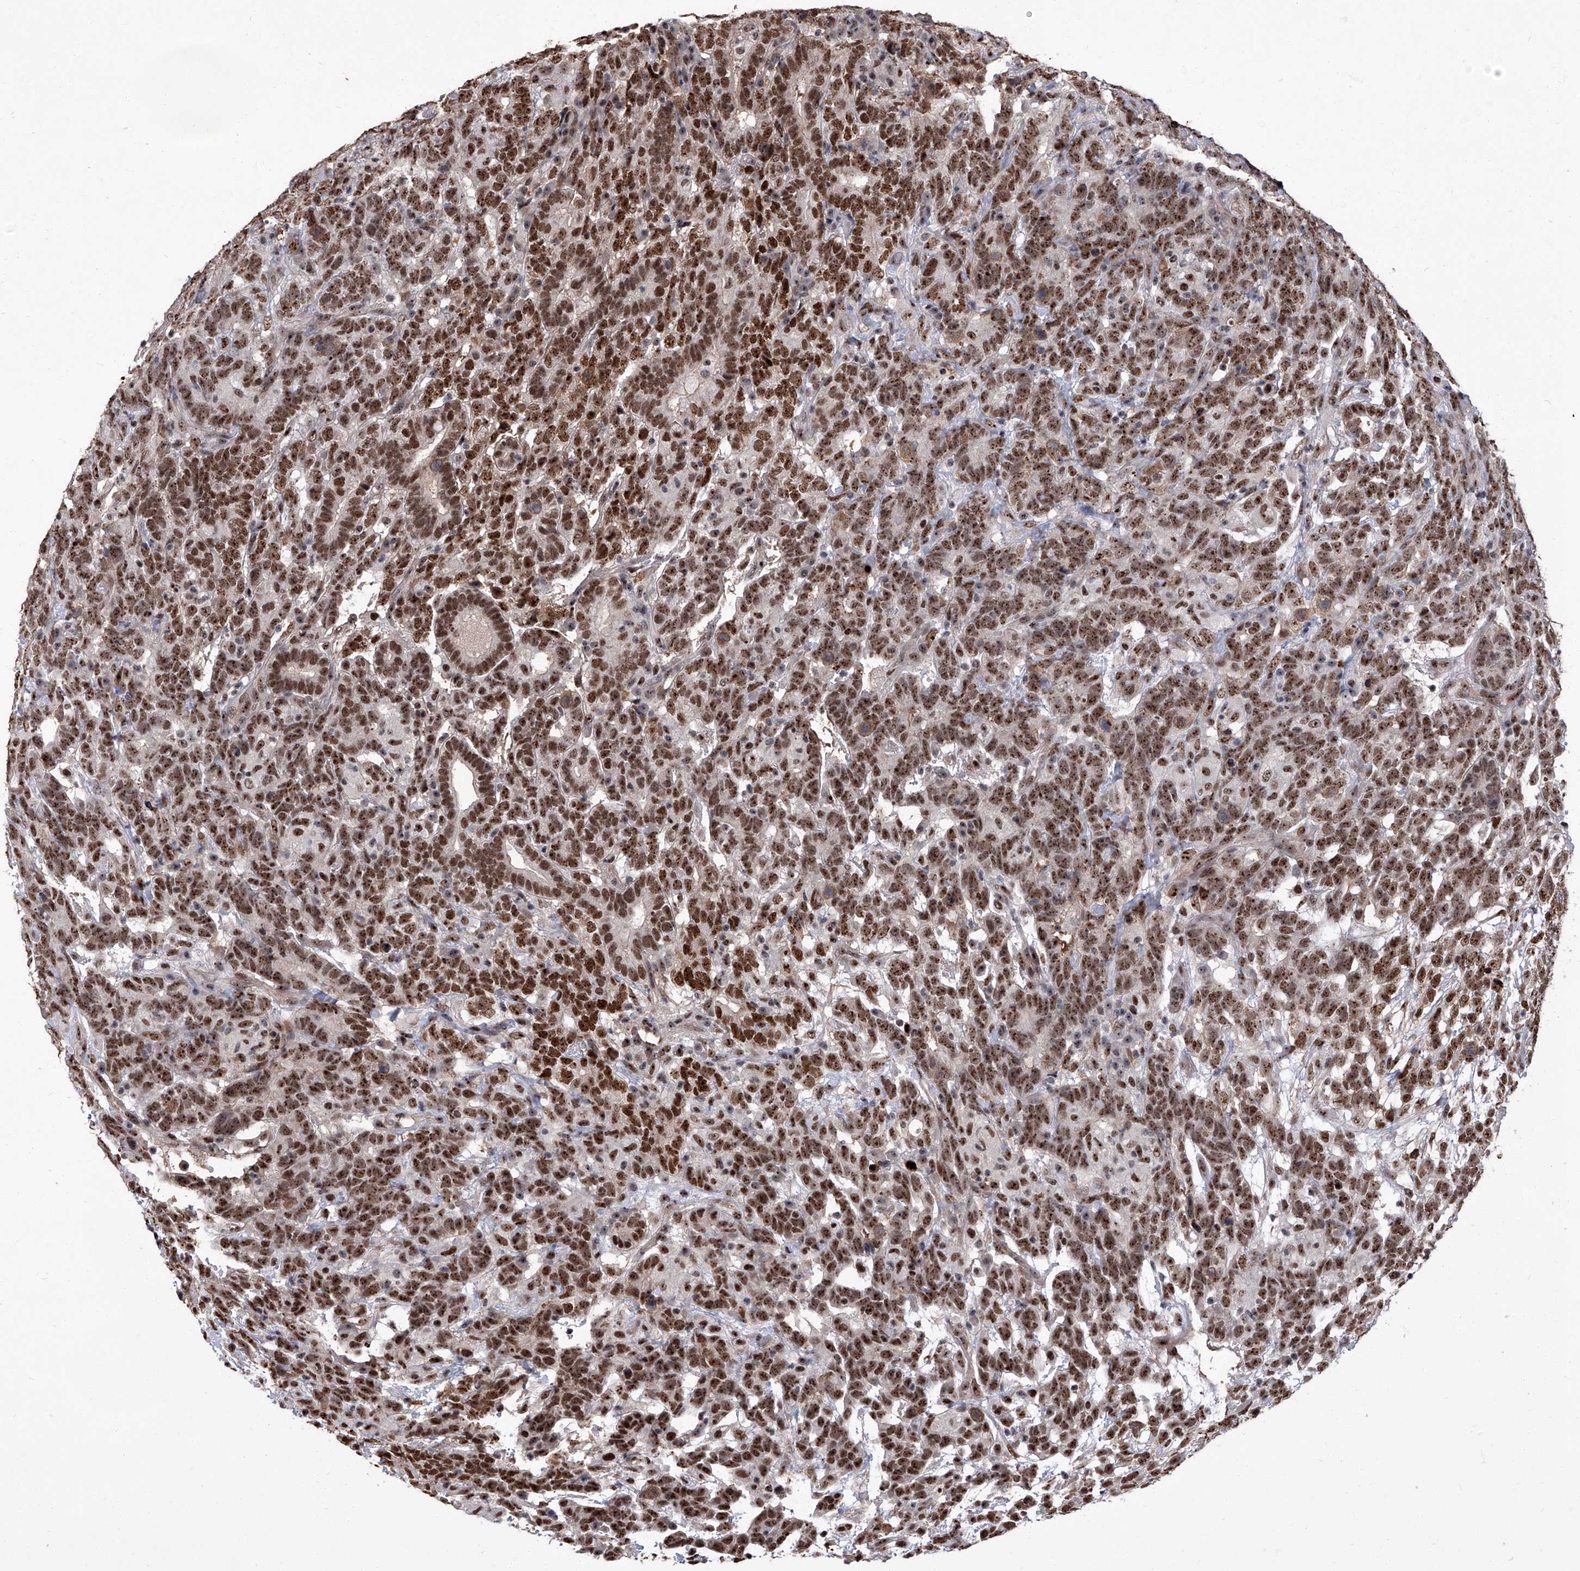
{"staining": {"intensity": "moderate", "quantity": ">75%", "location": "cytoplasmic/membranous,nuclear"}, "tissue": "testis cancer", "cell_type": "Tumor cells", "image_type": "cancer", "snomed": [{"axis": "morphology", "description": "Carcinoma, Embryonal, NOS"}, {"axis": "topography", "description": "Testis"}], "caption": "A high-resolution micrograph shows immunohistochemistry staining of embryonal carcinoma (testis), which displays moderate cytoplasmic/membranous and nuclear expression in approximately >75% of tumor cells. (Stains: DAB in brown, nuclei in blue, Microscopy: brightfield microscopy at high magnification).", "gene": "CMTR1", "patient": {"sex": "male", "age": 26}}